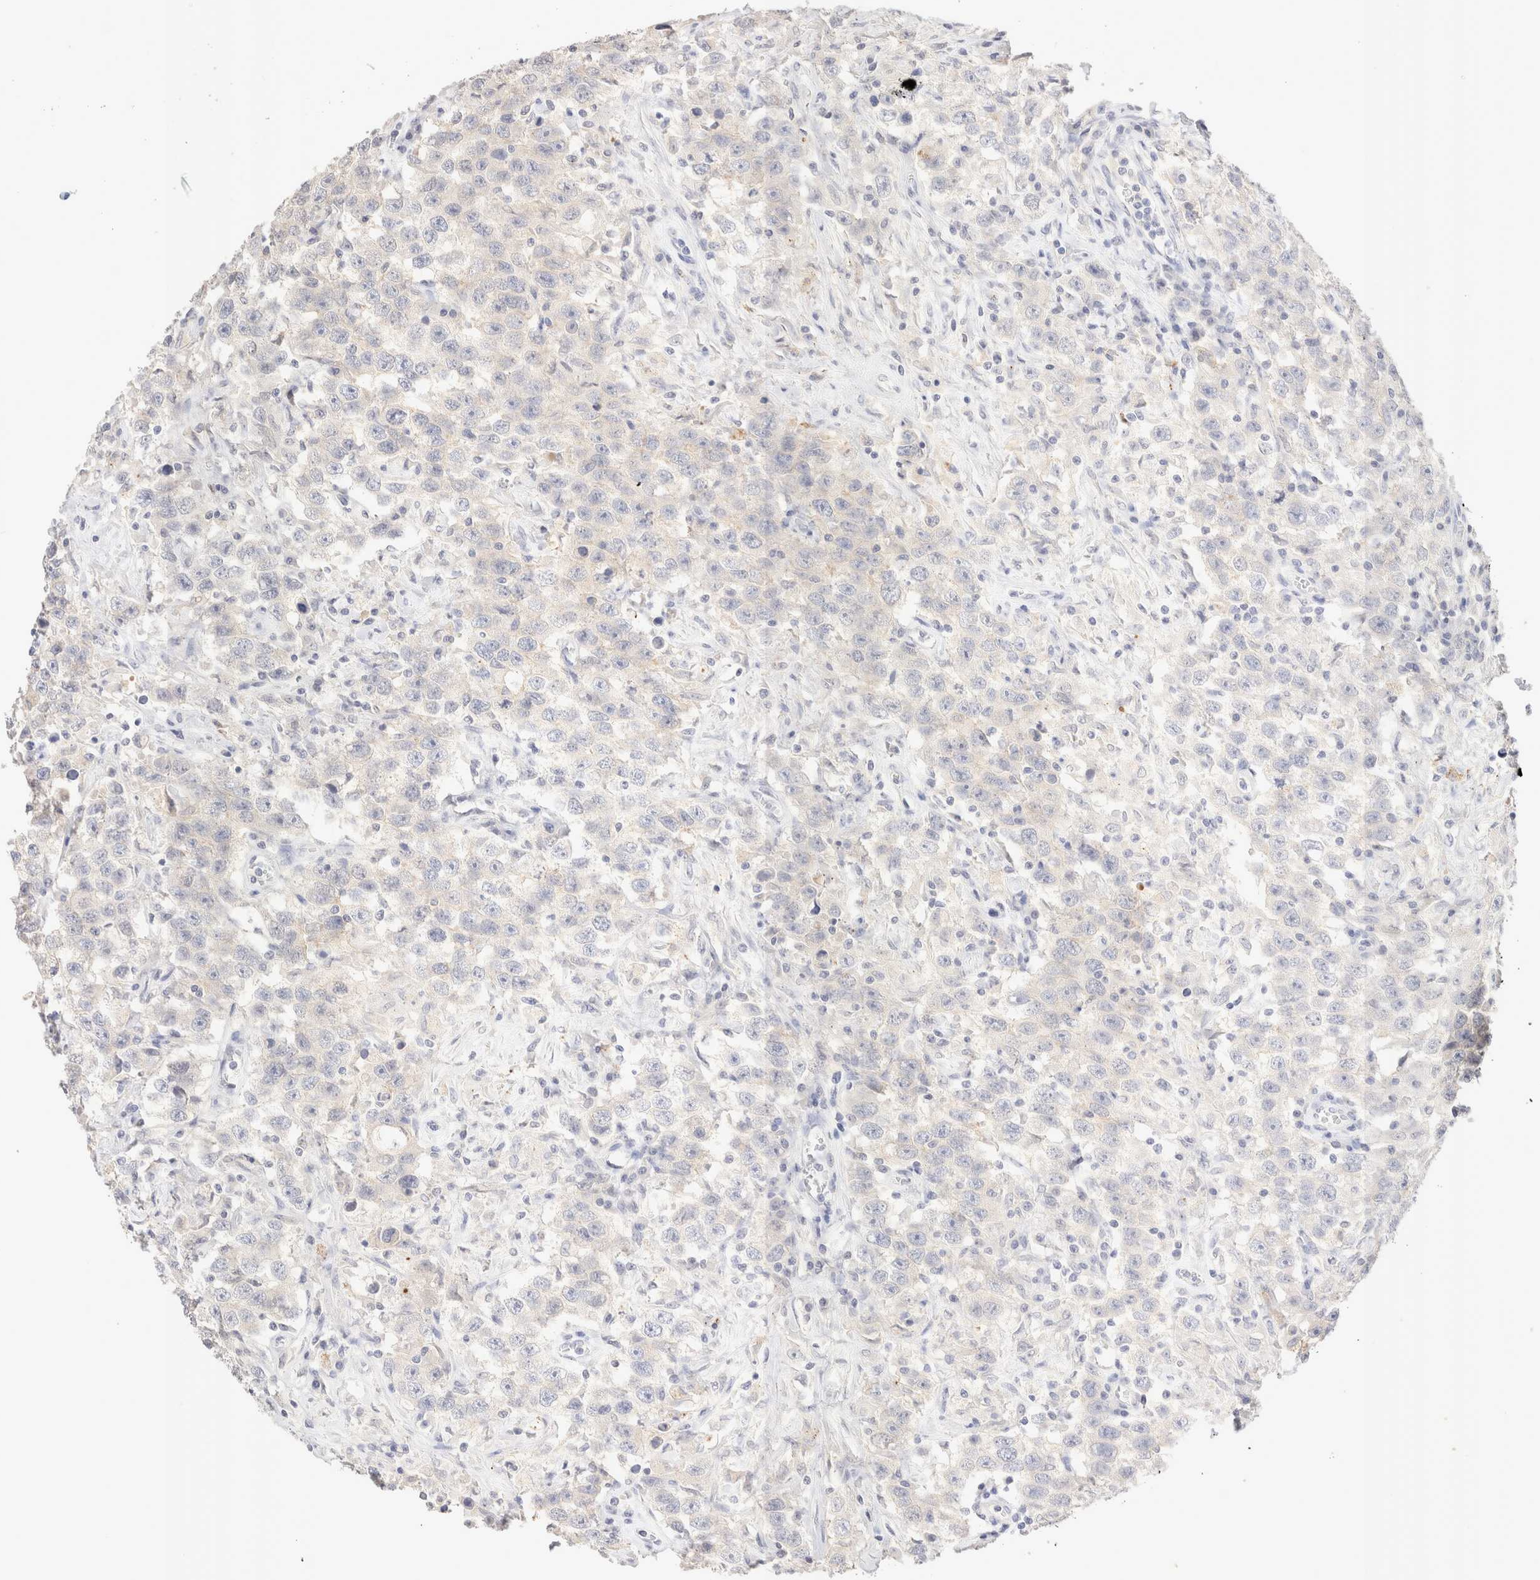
{"staining": {"intensity": "negative", "quantity": "none", "location": "none"}, "tissue": "testis cancer", "cell_type": "Tumor cells", "image_type": "cancer", "snomed": [{"axis": "morphology", "description": "Seminoma, NOS"}, {"axis": "topography", "description": "Testis"}], "caption": "A micrograph of seminoma (testis) stained for a protein demonstrates no brown staining in tumor cells.", "gene": "EPCAM", "patient": {"sex": "male", "age": 41}}